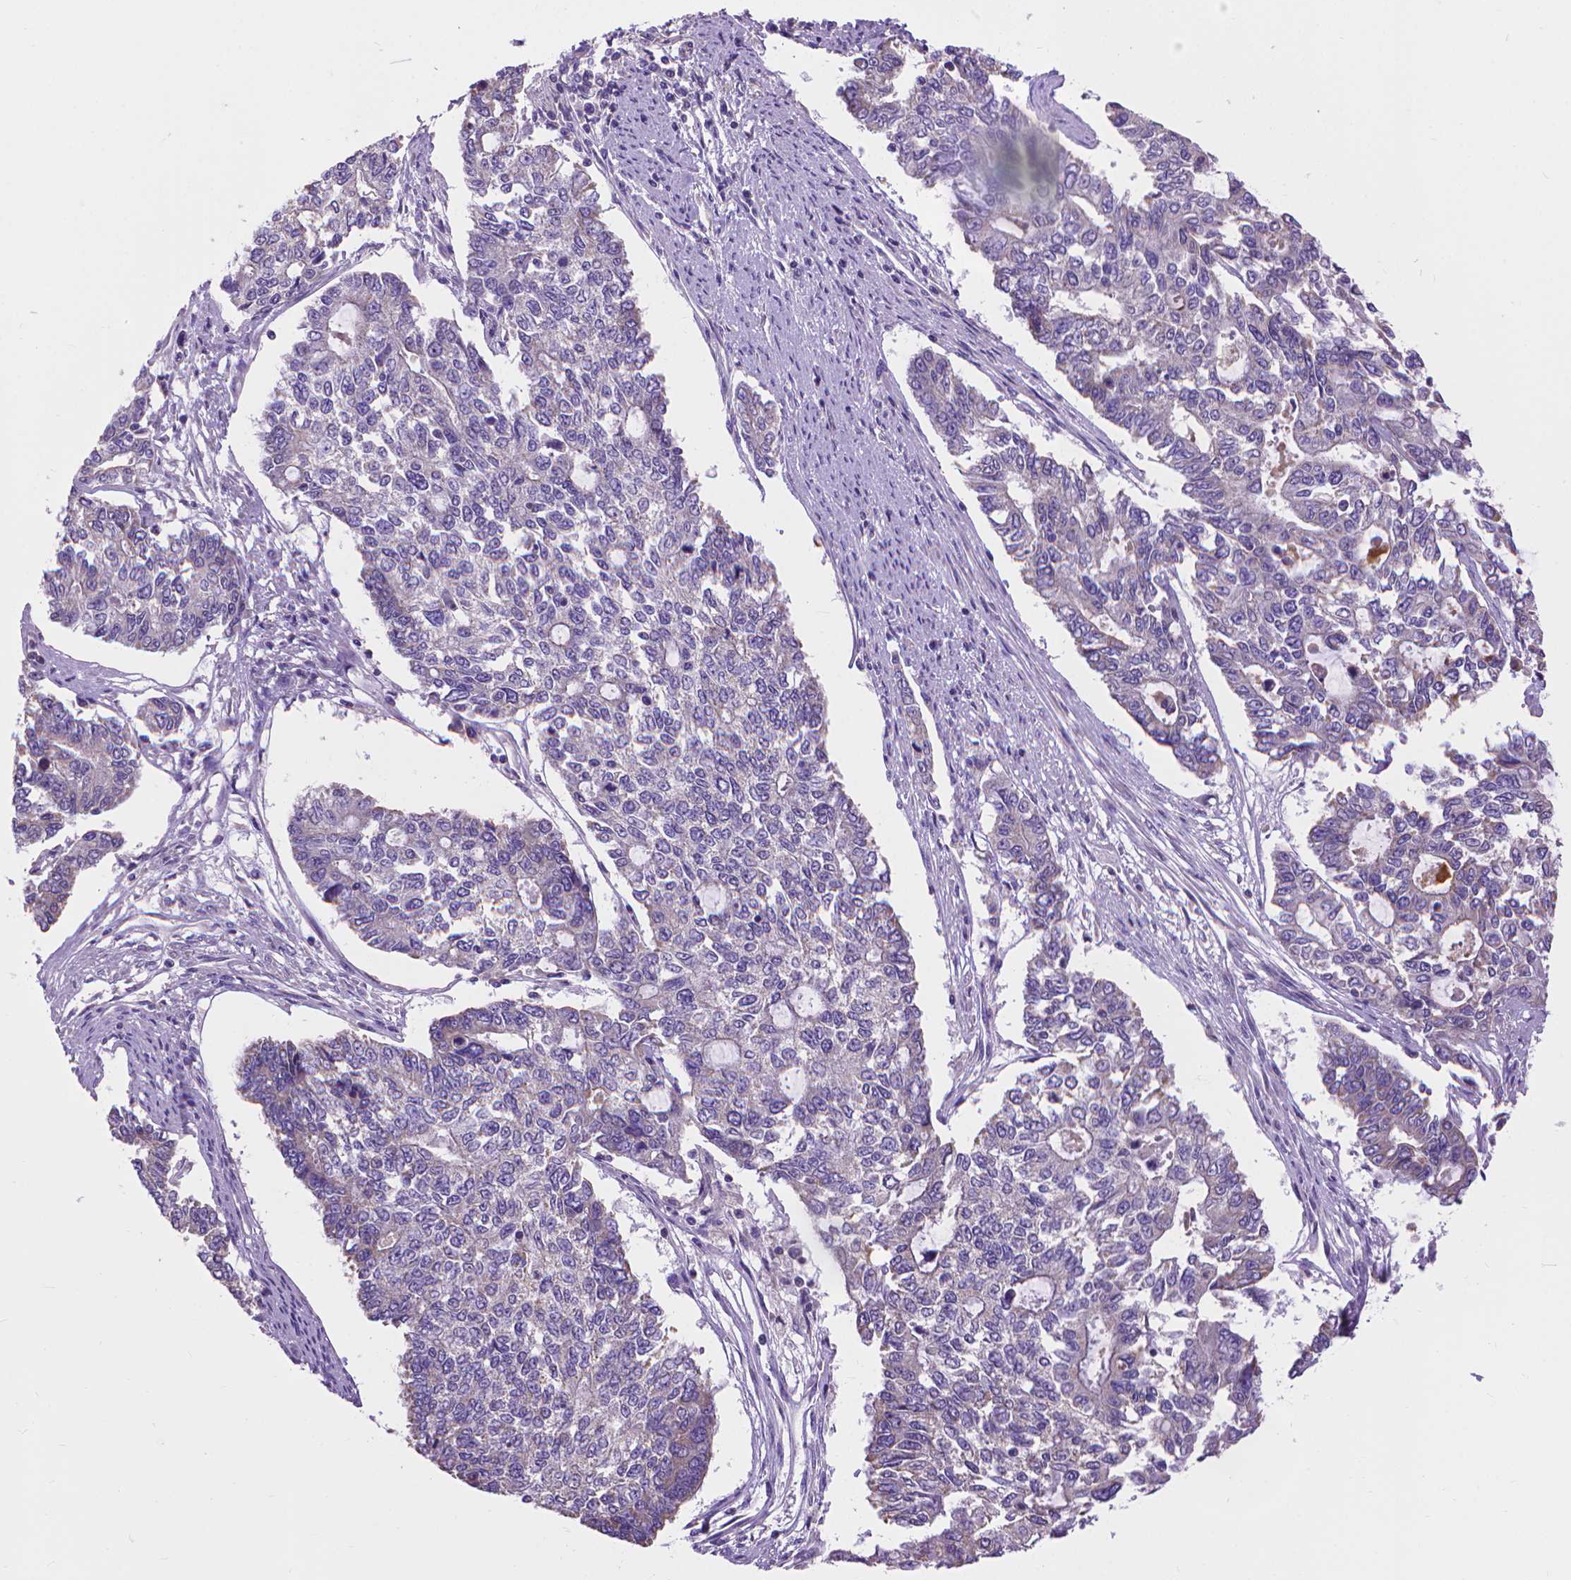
{"staining": {"intensity": "negative", "quantity": "none", "location": "none"}, "tissue": "endometrial cancer", "cell_type": "Tumor cells", "image_type": "cancer", "snomed": [{"axis": "morphology", "description": "Adenocarcinoma, NOS"}, {"axis": "topography", "description": "Uterus"}], "caption": "Immunohistochemistry (IHC) histopathology image of human adenocarcinoma (endometrial) stained for a protein (brown), which reveals no staining in tumor cells. (Stains: DAB immunohistochemistry with hematoxylin counter stain, Microscopy: brightfield microscopy at high magnification).", "gene": "SYN1", "patient": {"sex": "female", "age": 59}}